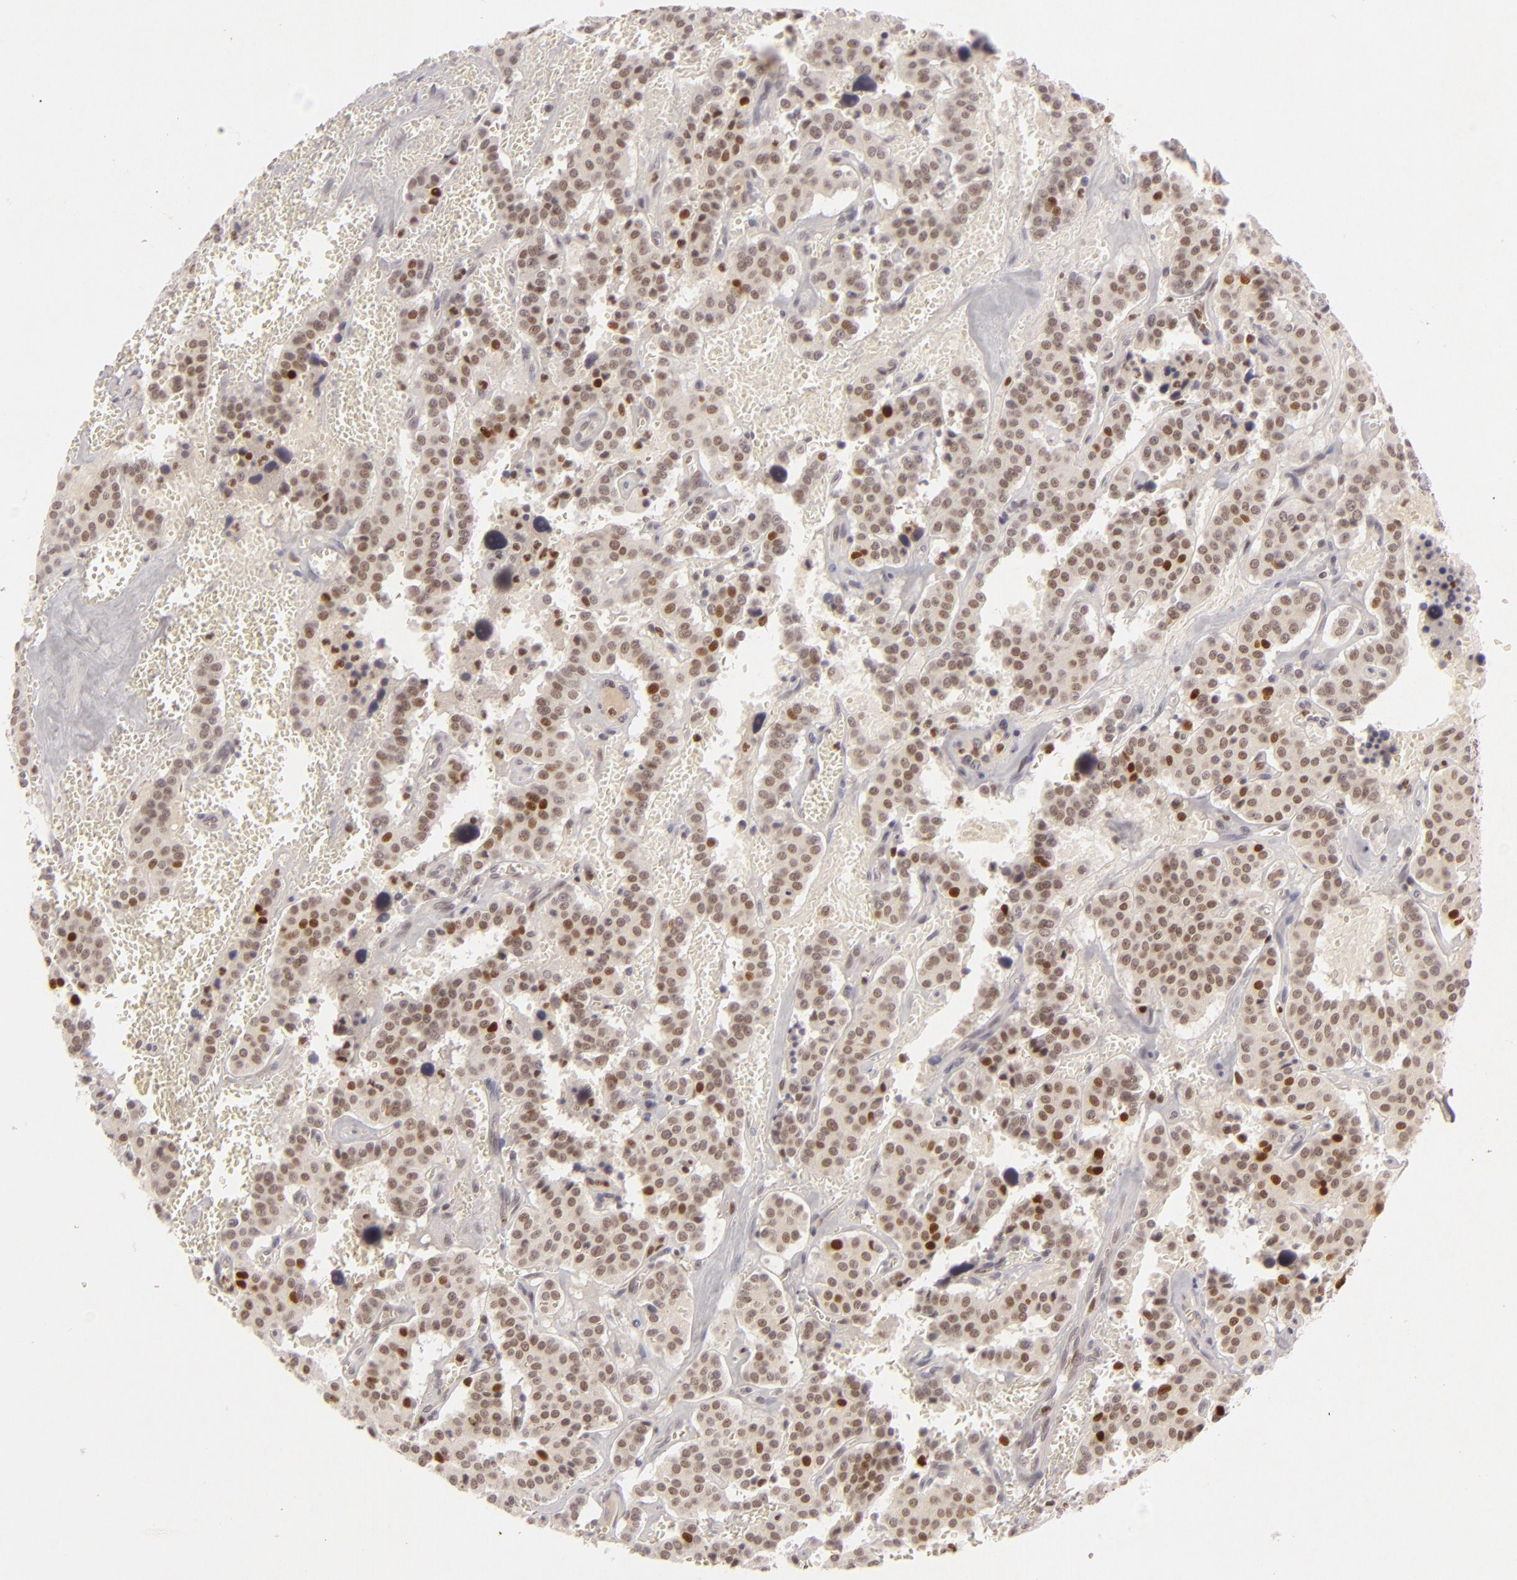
{"staining": {"intensity": "moderate", "quantity": "25%-75%", "location": "nuclear"}, "tissue": "carcinoid", "cell_type": "Tumor cells", "image_type": "cancer", "snomed": [{"axis": "morphology", "description": "Carcinoid, malignant, NOS"}, {"axis": "topography", "description": "Bronchus"}], "caption": "Malignant carcinoid stained for a protein (brown) shows moderate nuclear positive positivity in approximately 25%-75% of tumor cells.", "gene": "FEN1", "patient": {"sex": "male", "age": 55}}